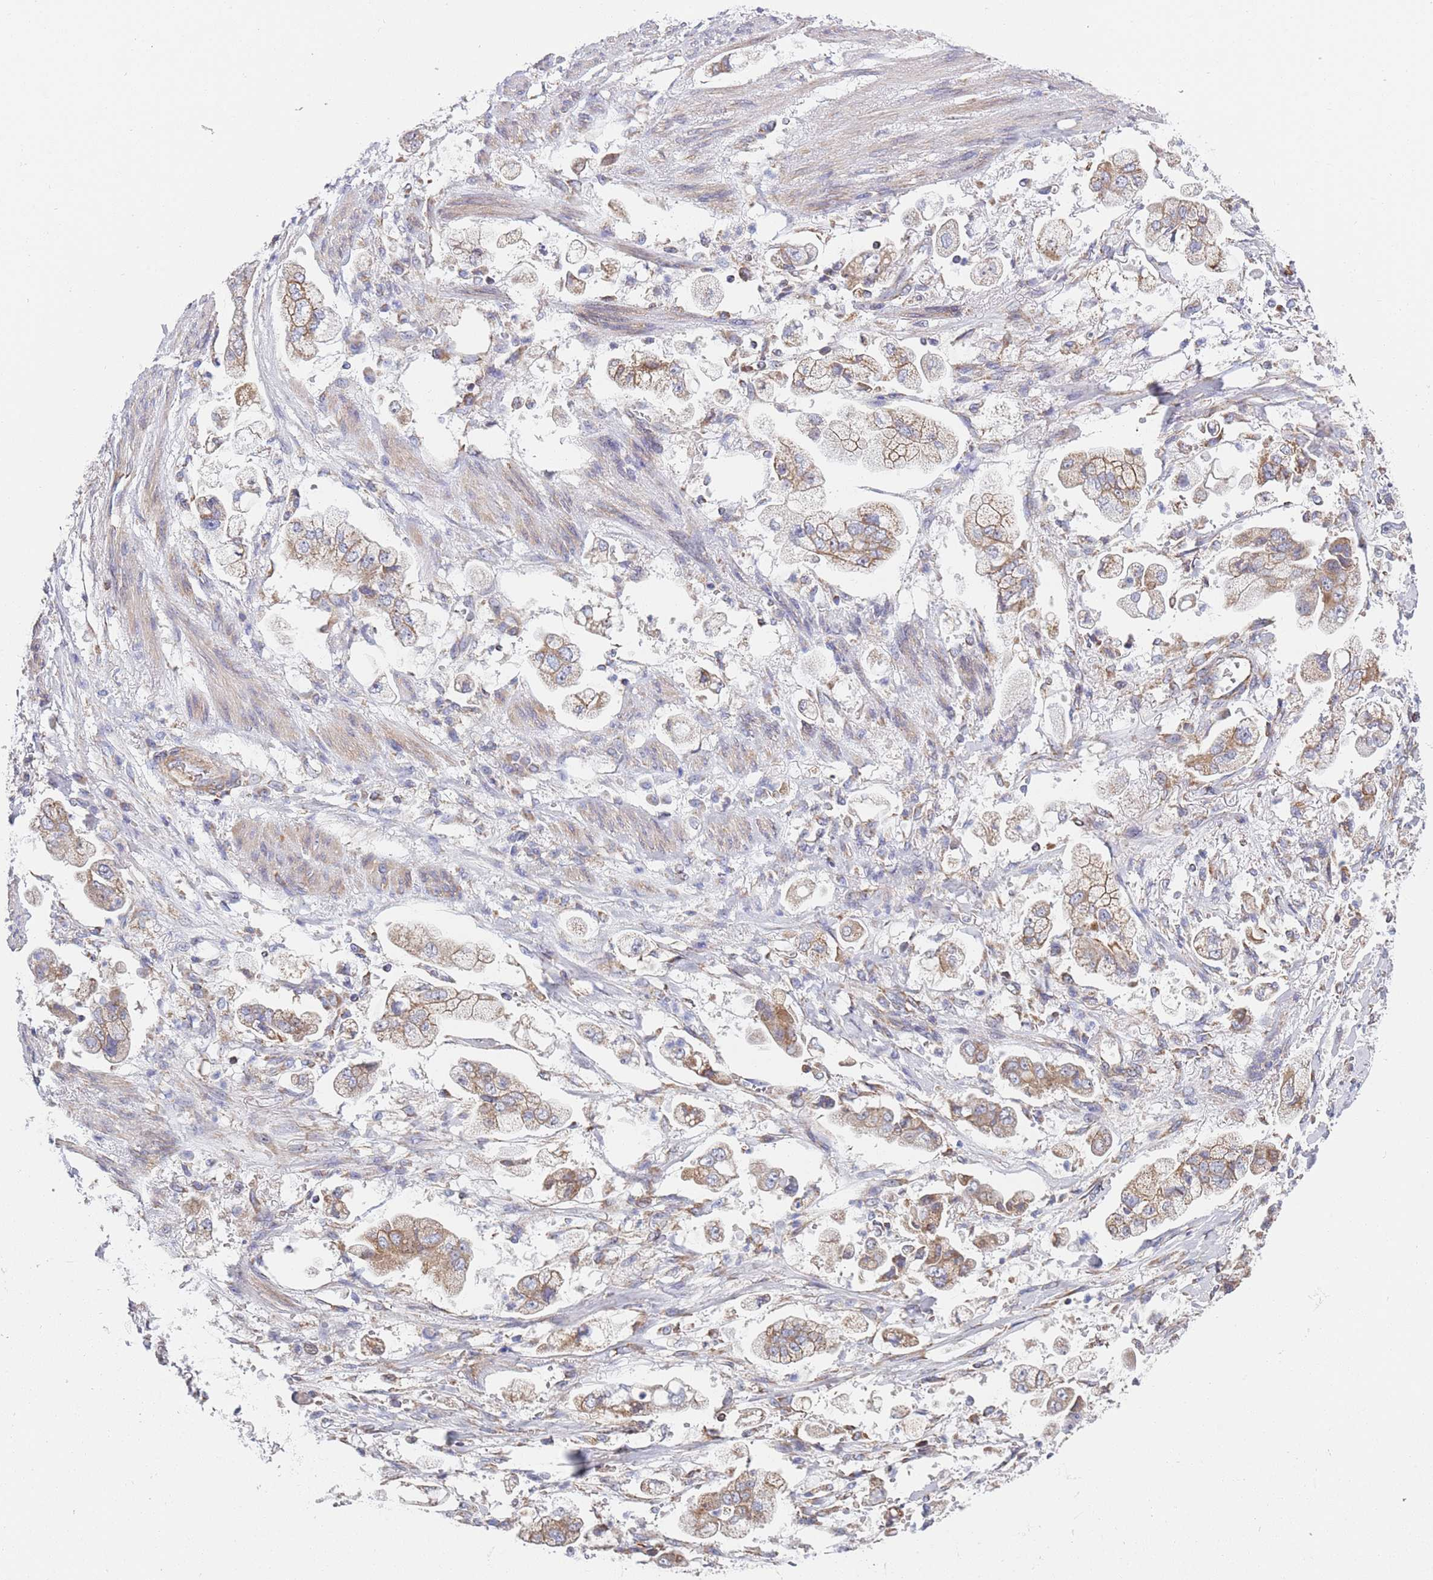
{"staining": {"intensity": "moderate", "quantity": "25%-75%", "location": "cytoplasmic/membranous"}, "tissue": "stomach cancer", "cell_type": "Tumor cells", "image_type": "cancer", "snomed": [{"axis": "morphology", "description": "Adenocarcinoma, NOS"}, {"axis": "topography", "description": "Stomach"}], "caption": "Brown immunohistochemical staining in human stomach cancer displays moderate cytoplasmic/membranous expression in about 25%-75% of tumor cells.", "gene": "PWWP3A", "patient": {"sex": "male", "age": 62}}